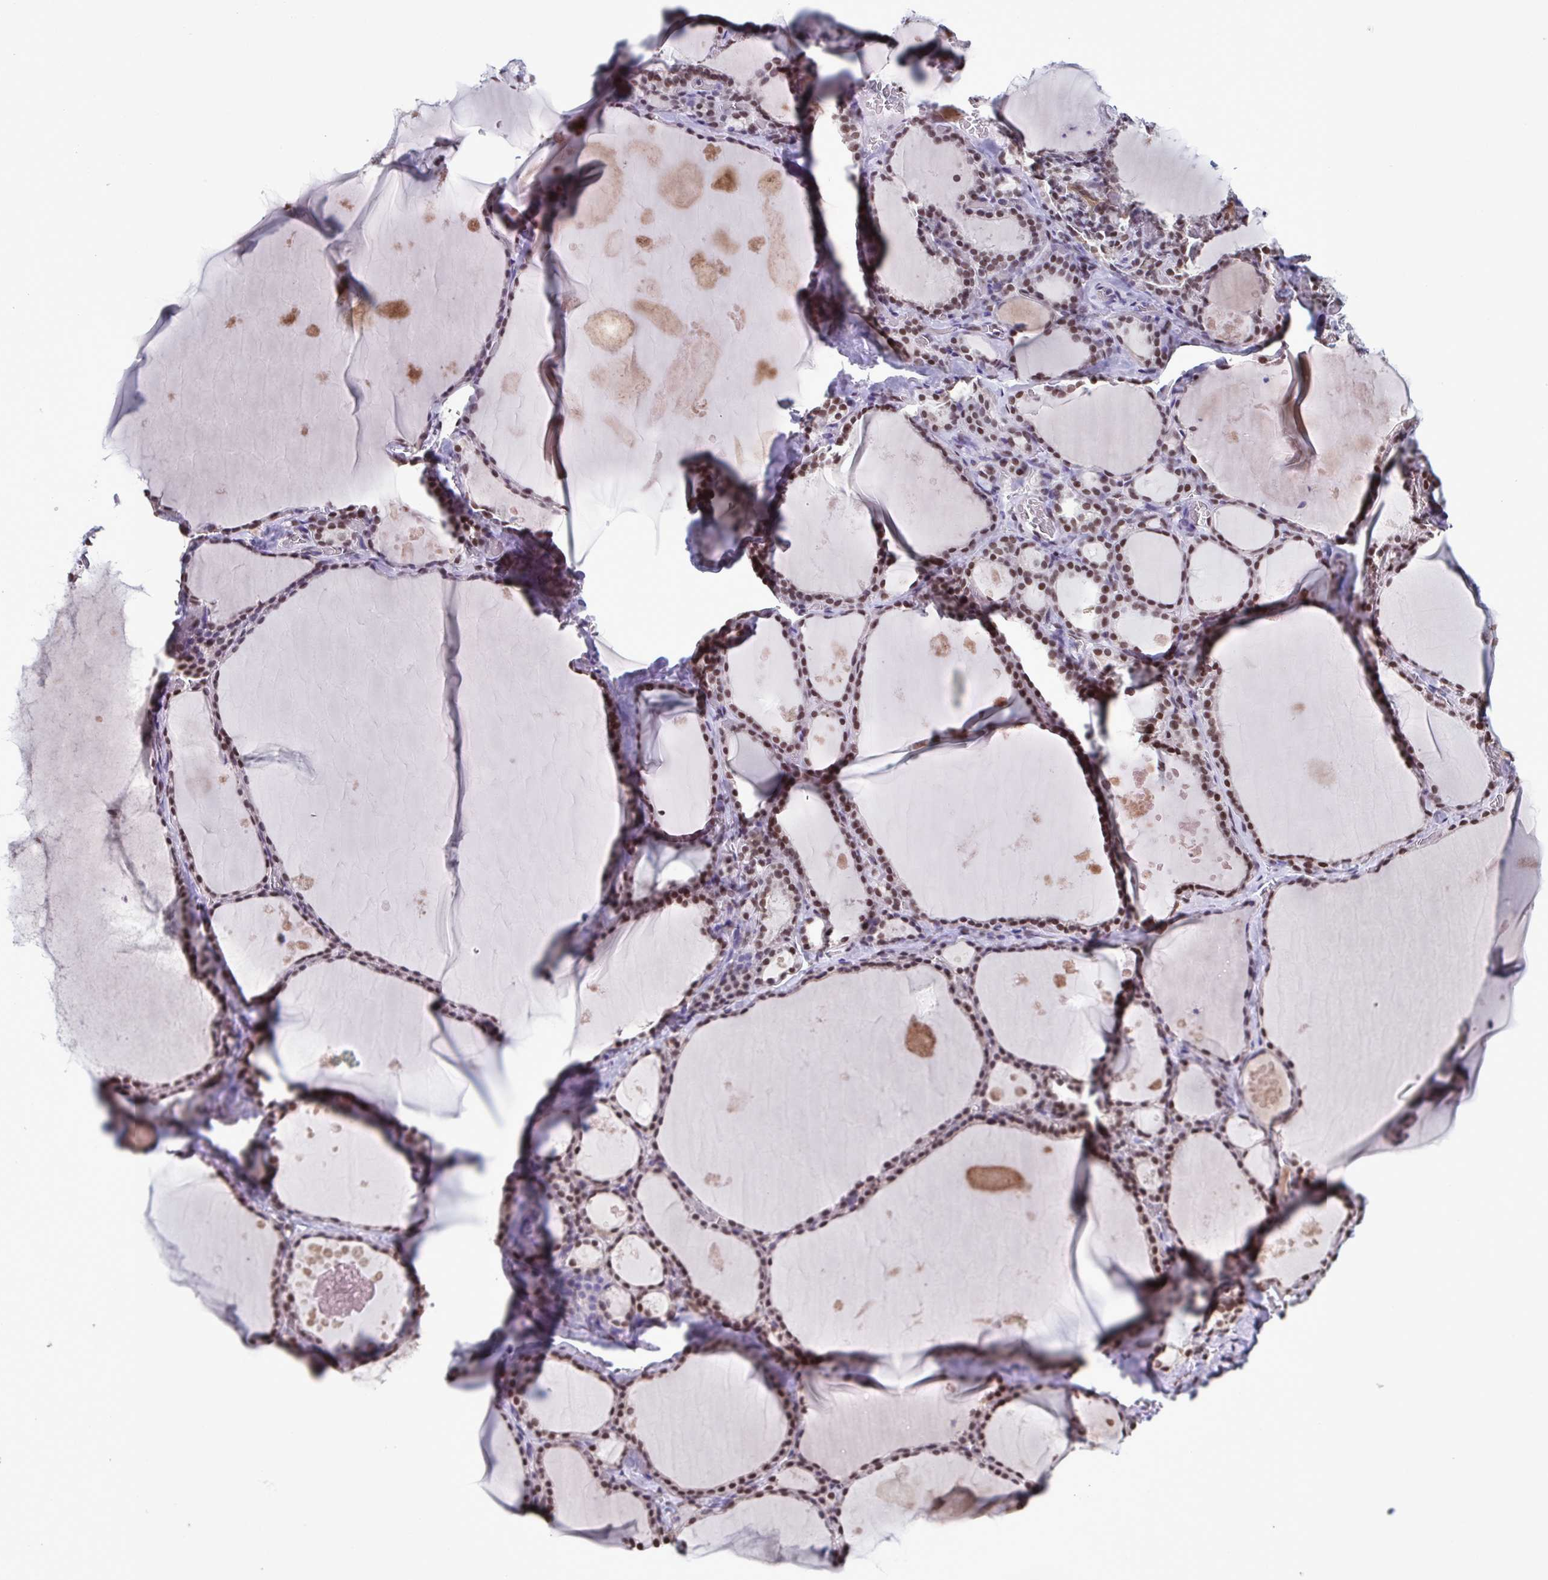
{"staining": {"intensity": "moderate", "quantity": ">75%", "location": "nuclear"}, "tissue": "thyroid gland", "cell_type": "Glandular cells", "image_type": "normal", "snomed": [{"axis": "morphology", "description": "Normal tissue, NOS"}, {"axis": "topography", "description": "Thyroid gland"}], "caption": "Protein expression analysis of unremarkable thyroid gland reveals moderate nuclear staining in about >75% of glandular cells.", "gene": "TIMM21", "patient": {"sex": "male", "age": 56}}